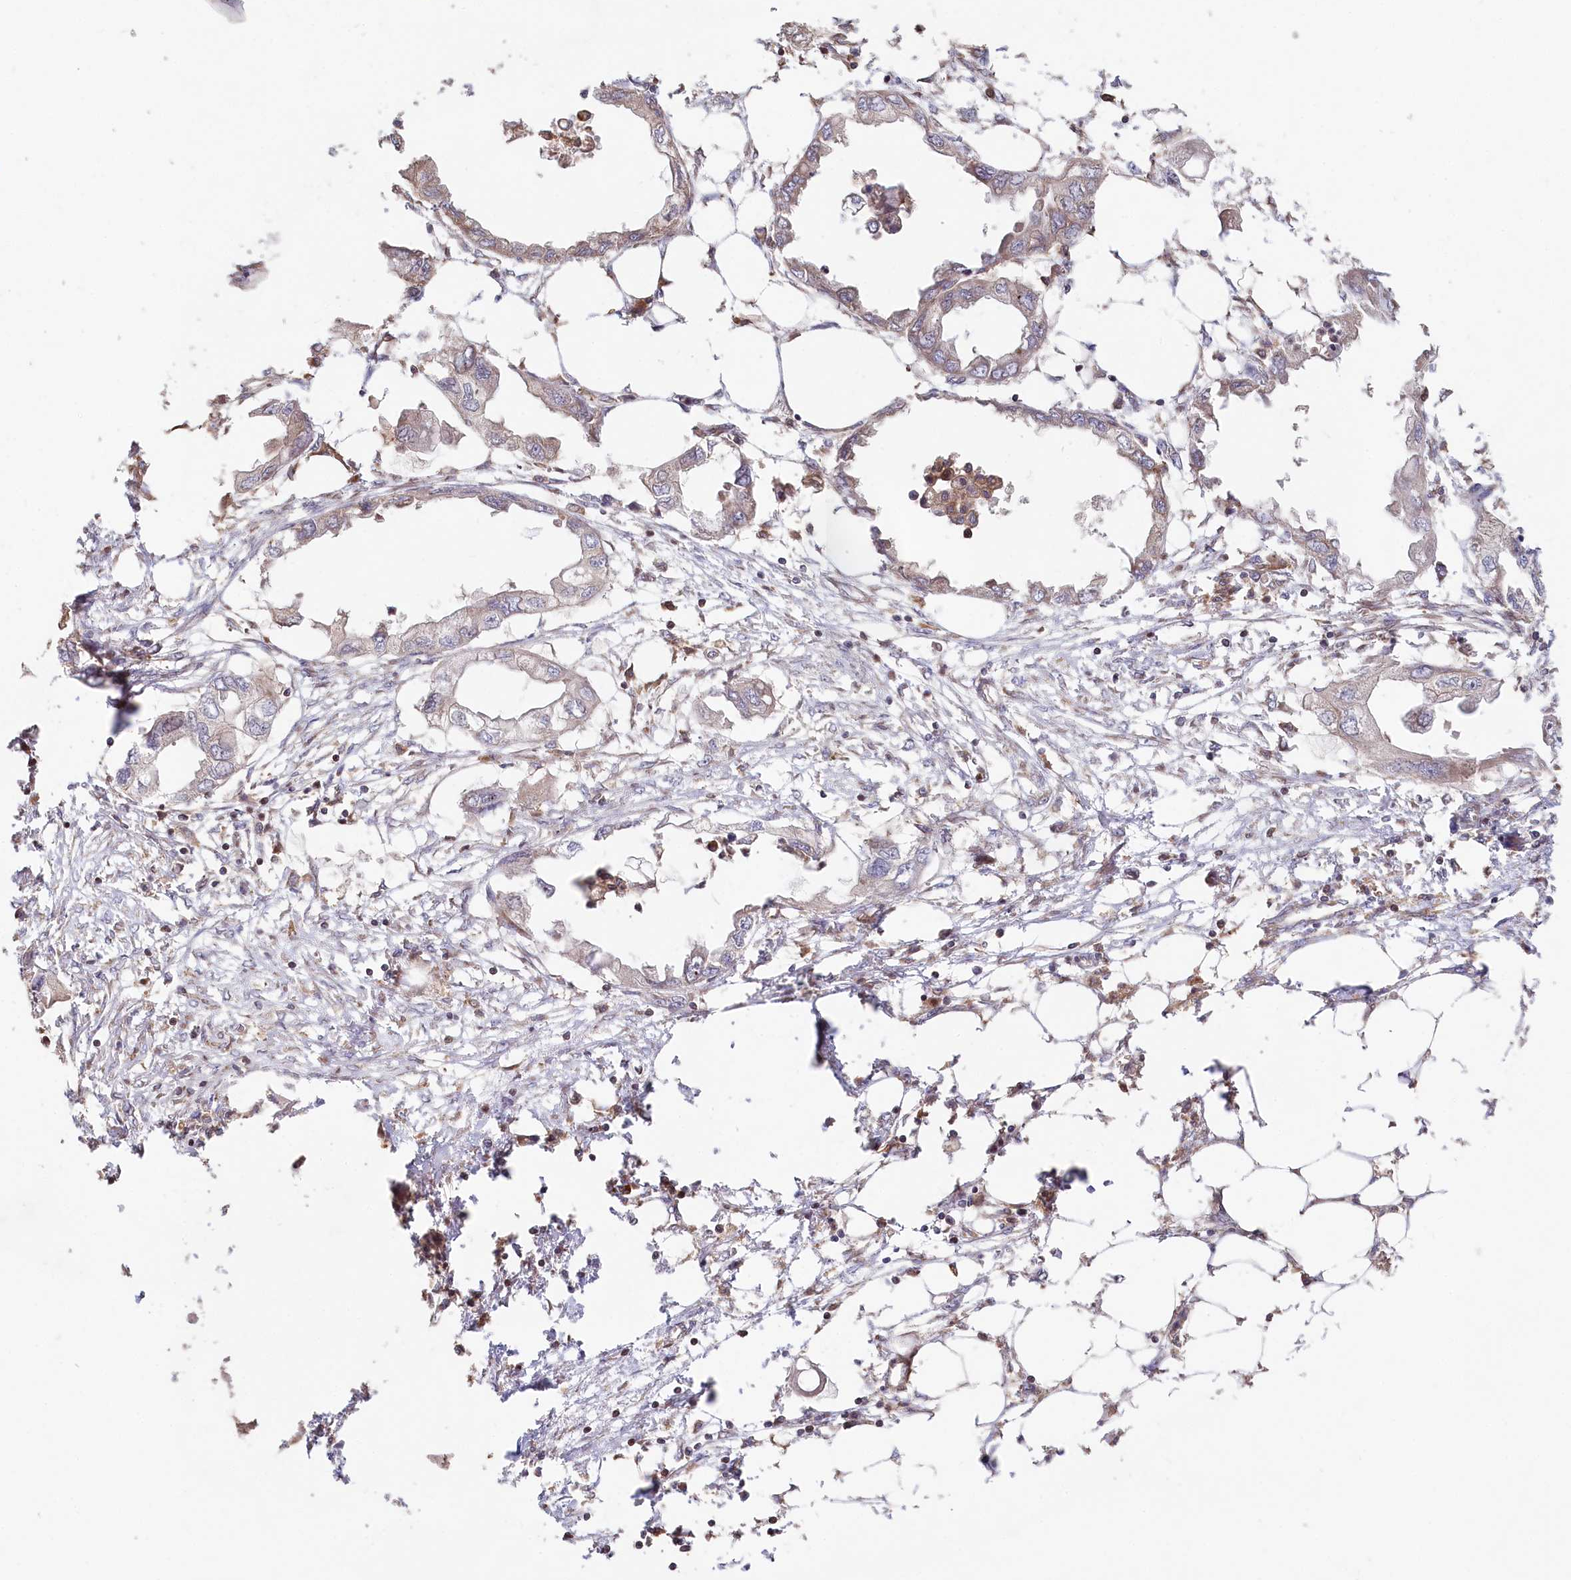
{"staining": {"intensity": "weak", "quantity": "<25%", "location": "cytoplasmic/membranous"}, "tissue": "endometrial cancer", "cell_type": "Tumor cells", "image_type": "cancer", "snomed": [{"axis": "morphology", "description": "Adenocarcinoma, NOS"}, {"axis": "morphology", "description": "Adenocarcinoma, metastatic, NOS"}, {"axis": "topography", "description": "Adipose tissue"}, {"axis": "topography", "description": "Endometrium"}], "caption": "DAB (3,3'-diaminobenzidine) immunohistochemical staining of endometrial metastatic adenocarcinoma displays no significant staining in tumor cells.", "gene": "HAL", "patient": {"sex": "female", "age": 67}}